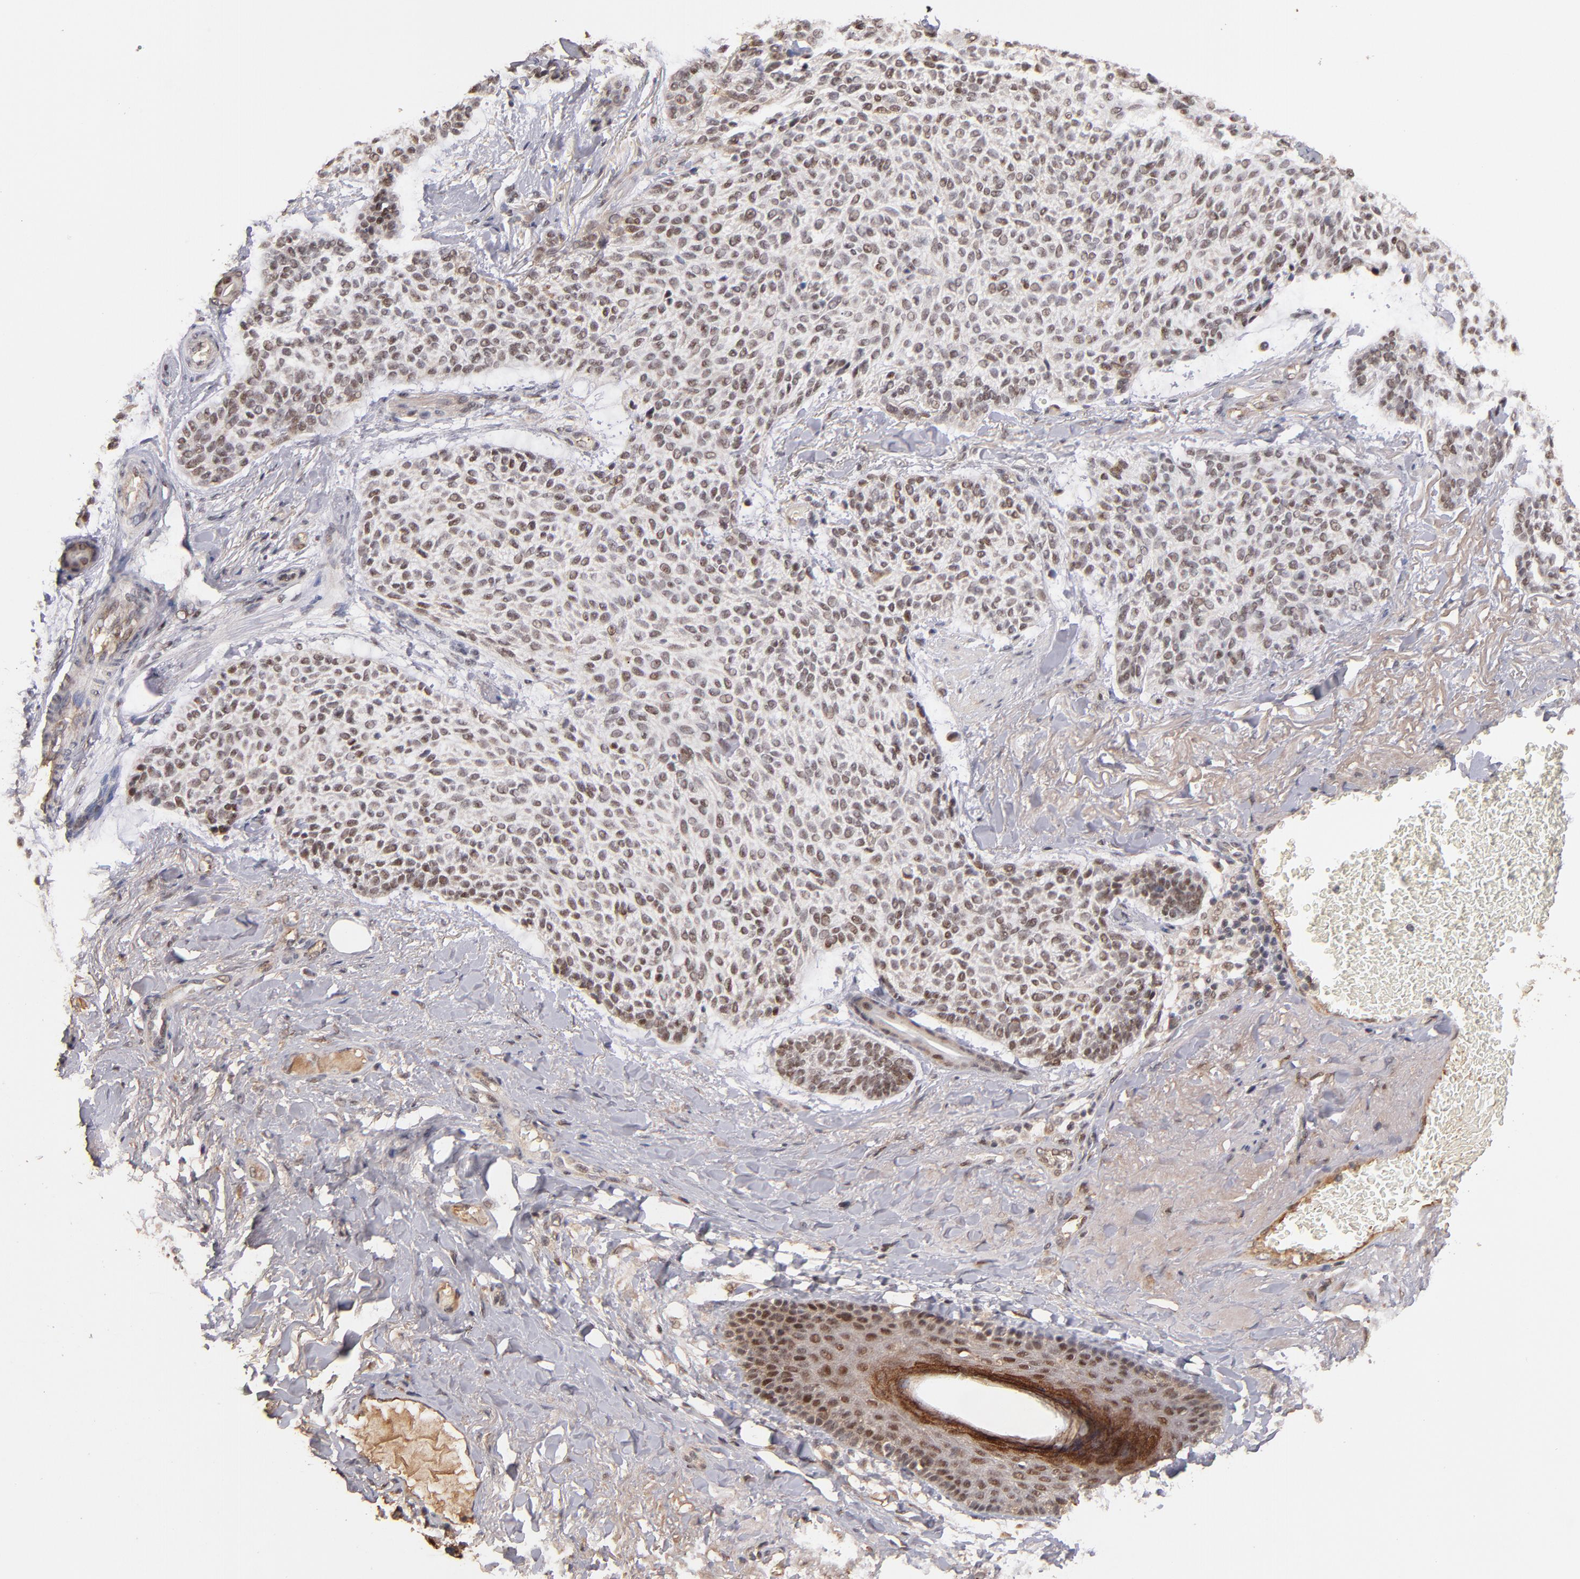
{"staining": {"intensity": "moderate", "quantity": ">75%", "location": "nuclear"}, "tissue": "skin cancer", "cell_type": "Tumor cells", "image_type": "cancer", "snomed": [{"axis": "morphology", "description": "Normal tissue, NOS"}, {"axis": "morphology", "description": "Basal cell carcinoma"}, {"axis": "topography", "description": "Skin"}], "caption": "This is a micrograph of immunohistochemistry (IHC) staining of skin cancer (basal cell carcinoma), which shows moderate staining in the nuclear of tumor cells.", "gene": "EAPP", "patient": {"sex": "female", "age": 70}}